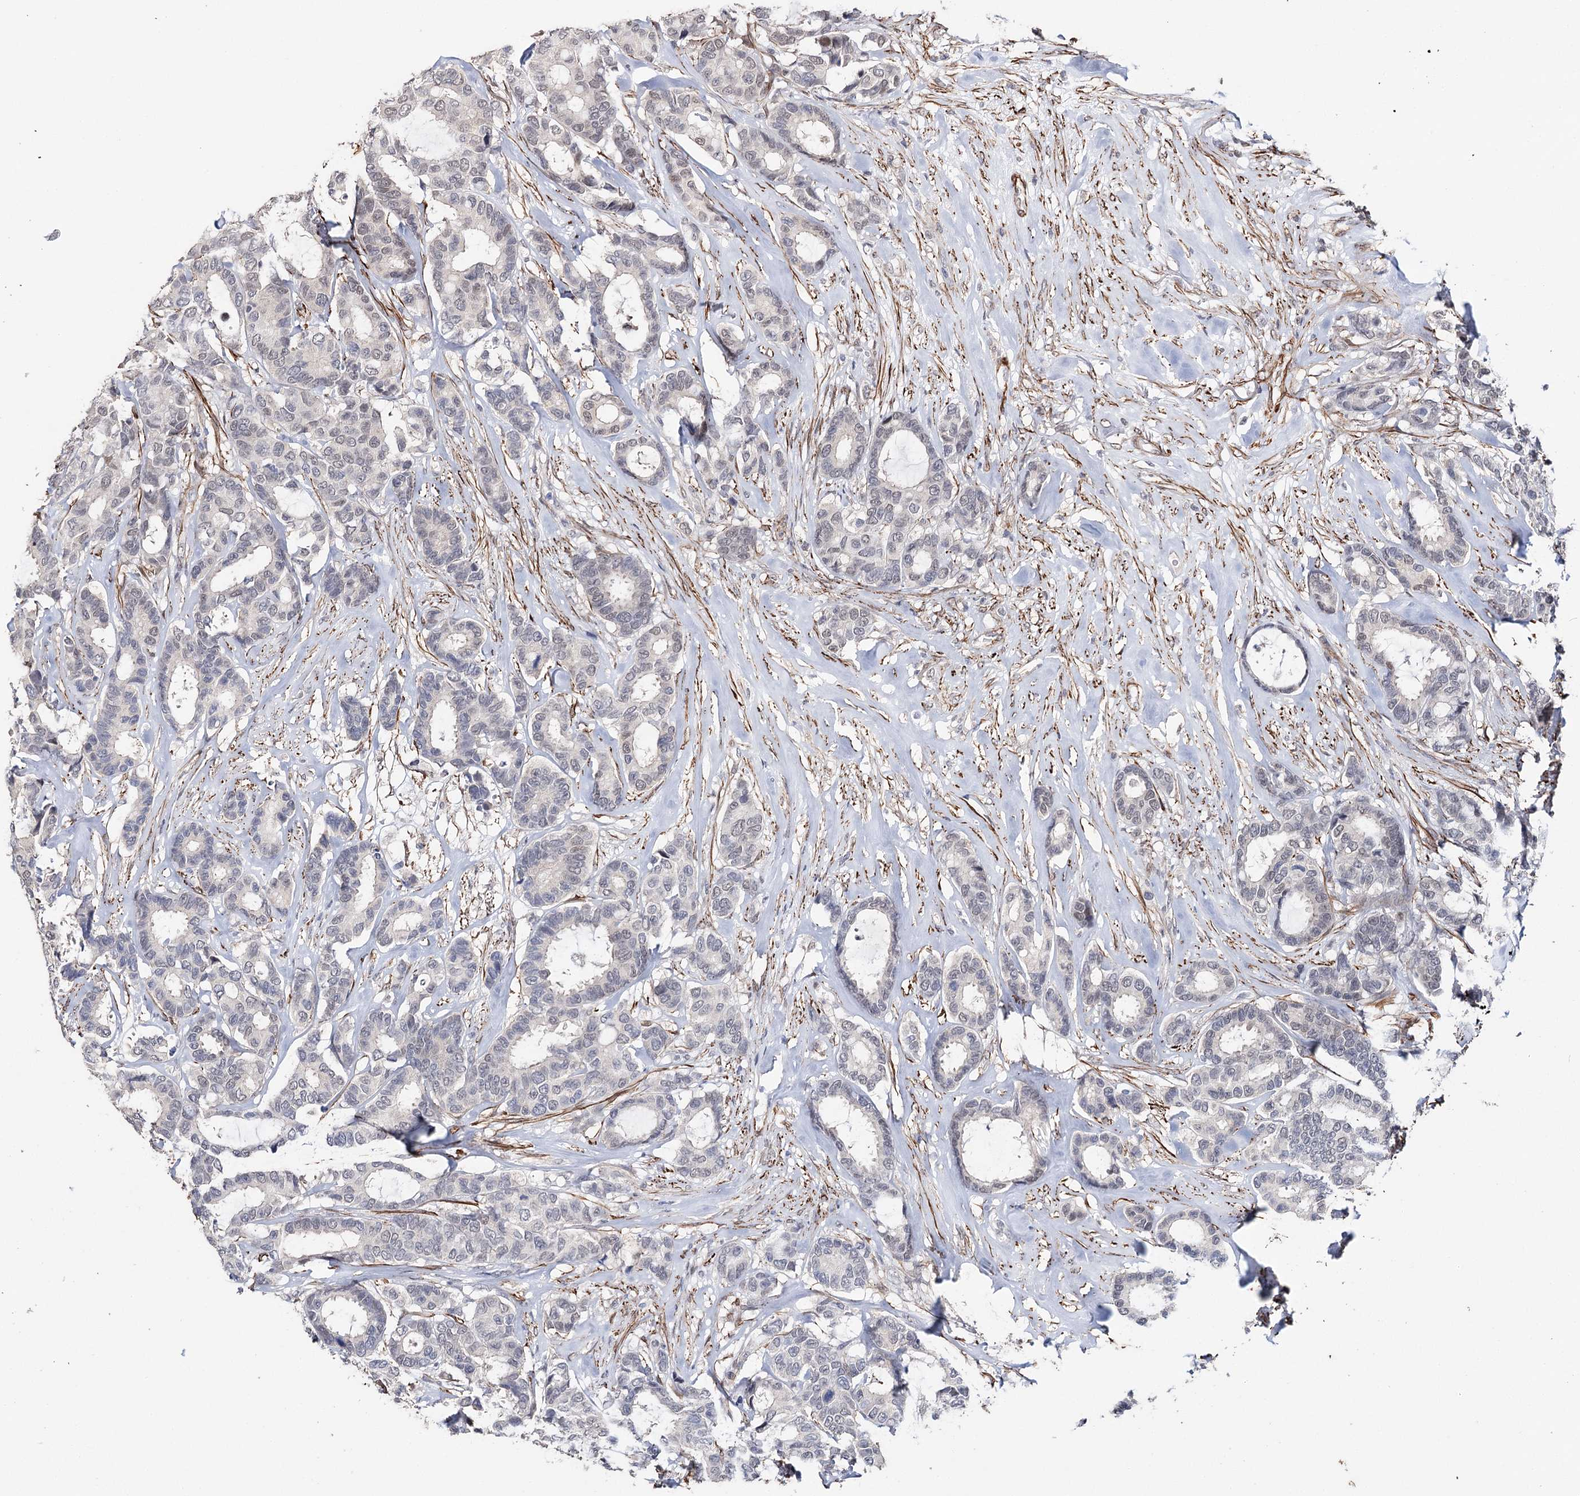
{"staining": {"intensity": "weak", "quantity": "<25%", "location": "nuclear"}, "tissue": "breast cancer", "cell_type": "Tumor cells", "image_type": "cancer", "snomed": [{"axis": "morphology", "description": "Duct carcinoma"}, {"axis": "topography", "description": "Breast"}], "caption": "DAB (3,3'-diaminobenzidine) immunohistochemical staining of human breast cancer displays no significant positivity in tumor cells.", "gene": "CFAP46", "patient": {"sex": "female", "age": 87}}